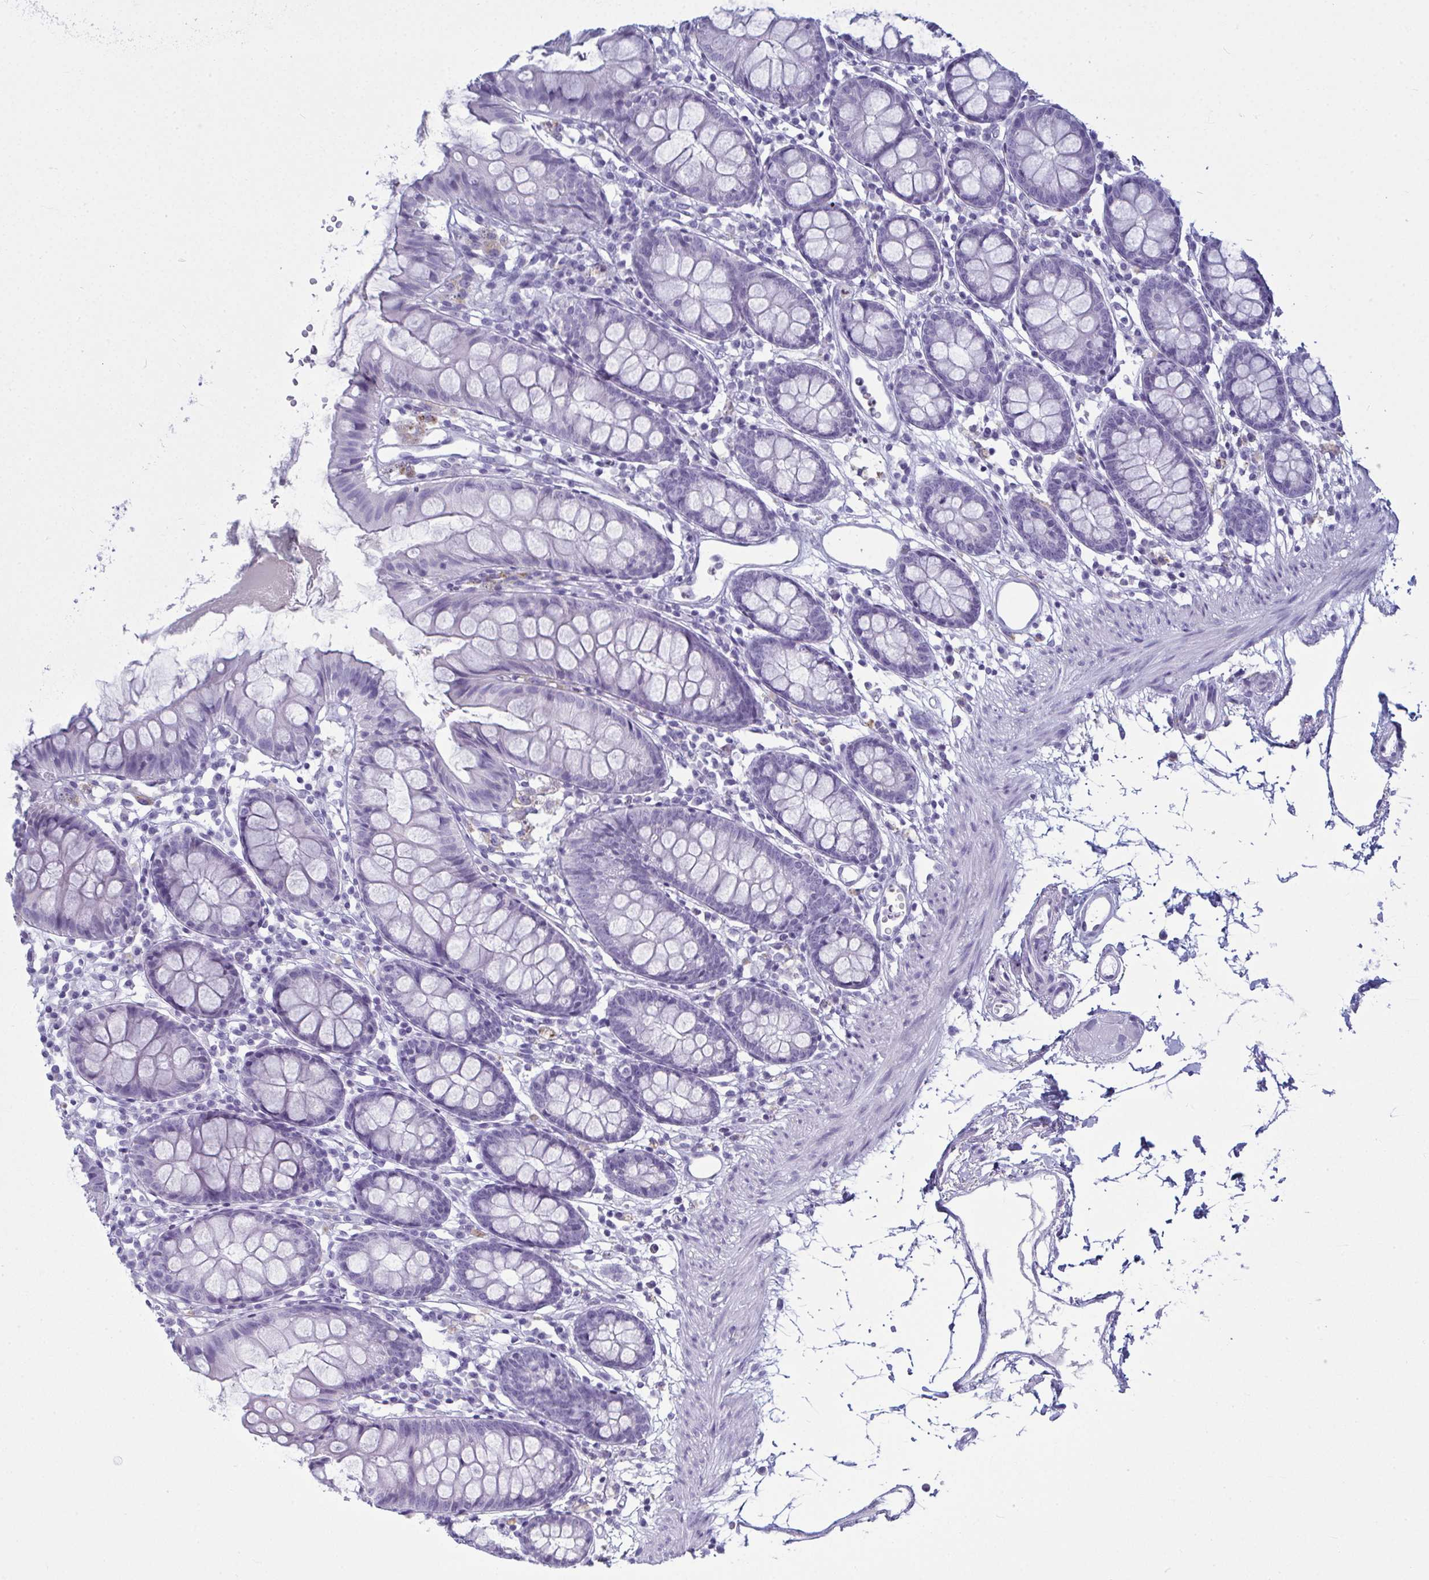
{"staining": {"intensity": "negative", "quantity": "none", "location": "none"}, "tissue": "colon", "cell_type": "Endothelial cells", "image_type": "normal", "snomed": [{"axis": "morphology", "description": "Normal tissue, NOS"}, {"axis": "topography", "description": "Colon"}], "caption": "Protein analysis of normal colon reveals no significant staining in endothelial cells. Nuclei are stained in blue.", "gene": "SERPINB10", "patient": {"sex": "female", "age": 84}}